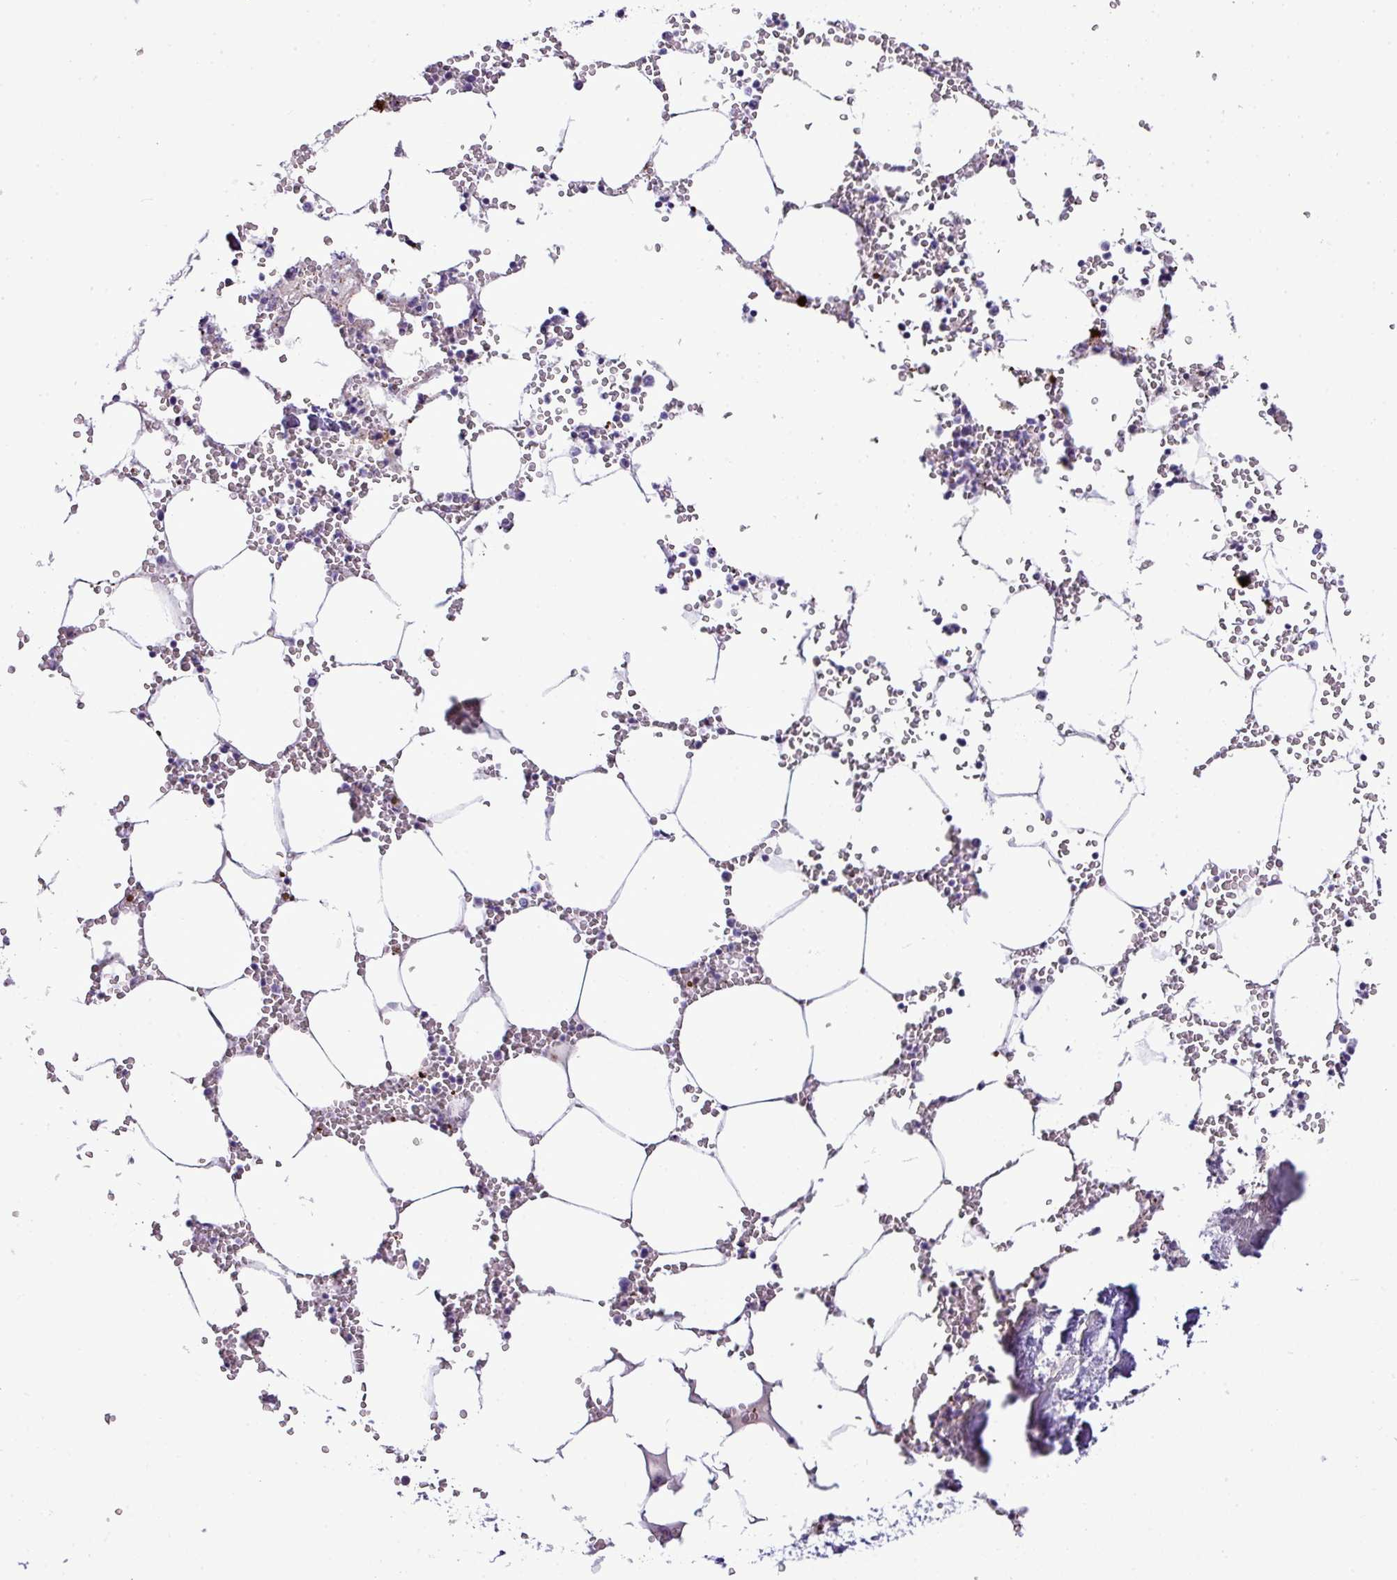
{"staining": {"intensity": "strong", "quantity": "<25%", "location": "cytoplasmic/membranous"}, "tissue": "bone marrow", "cell_type": "Hematopoietic cells", "image_type": "normal", "snomed": [{"axis": "morphology", "description": "Normal tissue, NOS"}, {"axis": "topography", "description": "Bone marrow"}], "caption": "Bone marrow stained with DAB immunohistochemistry (IHC) exhibits medium levels of strong cytoplasmic/membranous staining in approximately <25% of hematopoietic cells. (DAB IHC, brown staining for protein, blue staining for nuclei).", "gene": "CMTM5", "patient": {"sex": "male", "age": 54}}